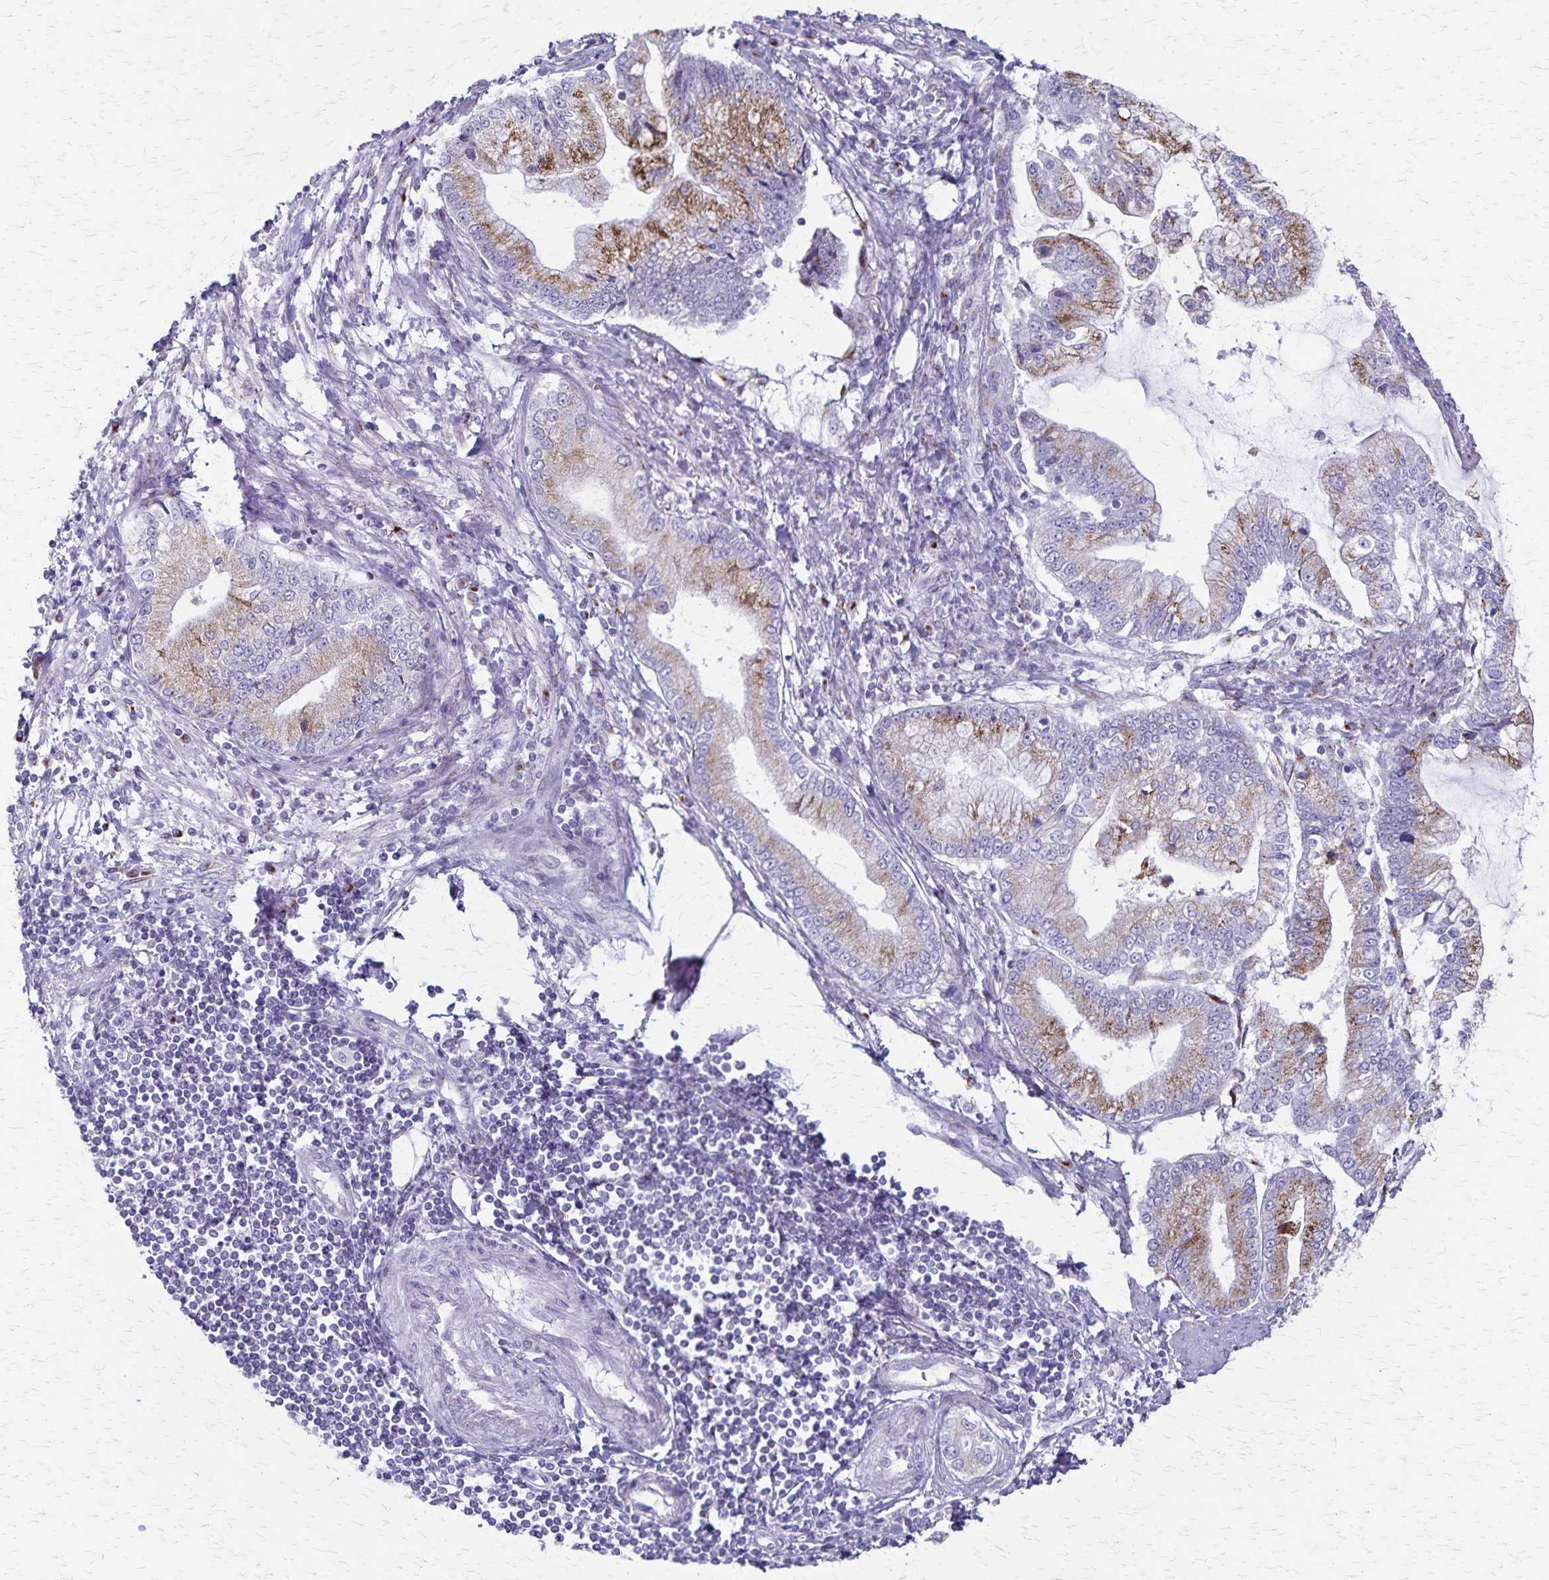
{"staining": {"intensity": "moderate", "quantity": "25%-75%", "location": "cytoplasmic/membranous"}, "tissue": "stomach cancer", "cell_type": "Tumor cells", "image_type": "cancer", "snomed": [{"axis": "morphology", "description": "Adenocarcinoma, NOS"}, {"axis": "topography", "description": "Stomach, upper"}], "caption": "A medium amount of moderate cytoplasmic/membranous positivity is identified in approximately 25%-75% of tumor cells in stomach adenocarcinoma tissue.", "gene": "MCFD2", "patient": {"sex": "female", "age": 74}}